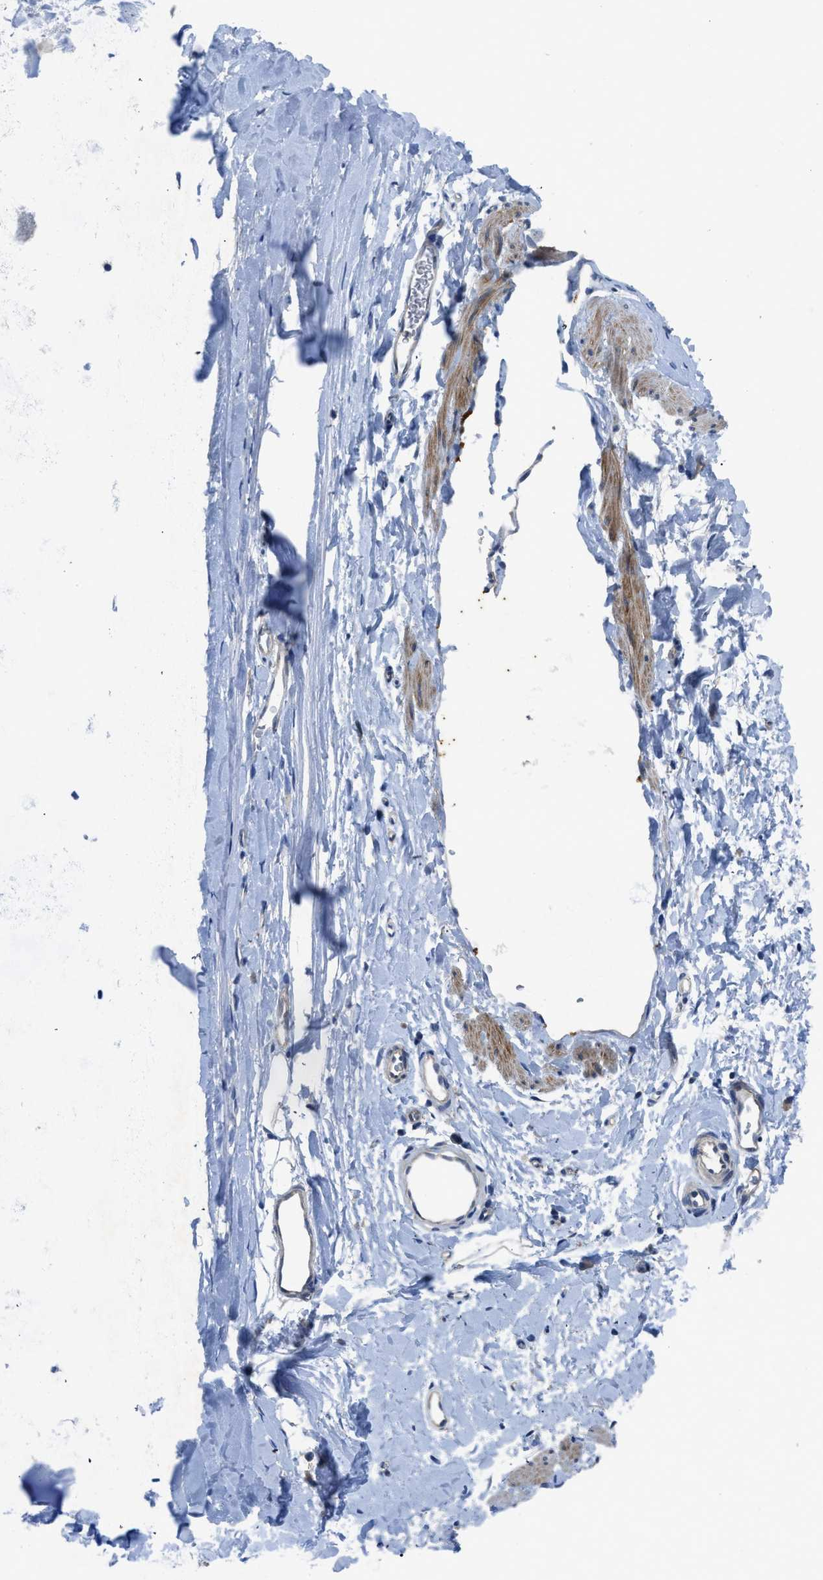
{"staining": {"intensity": "negative", "quantity": "none", "location": "none"}, "tissue": "adipose tissue", "cell_type": "Adipocytes", "image_type": "normal", "snomed": [{"axis": "morphology", "description": "Normal tissue, NOS"}, {"axis": "topography", "description": "Cartilage tissue"}, {"axis": "topography", "description": "Bronchus"}], "caption": "Immunohistochemistry photomicrograph of unremarkable adipose tissue: adipose tissue stained with DAB (3,3'-diaminobenzidine) displays no significant protein expression in adipocytes.", "gene": "PANX1", "patient": {"sex": "female", "age": 53}}